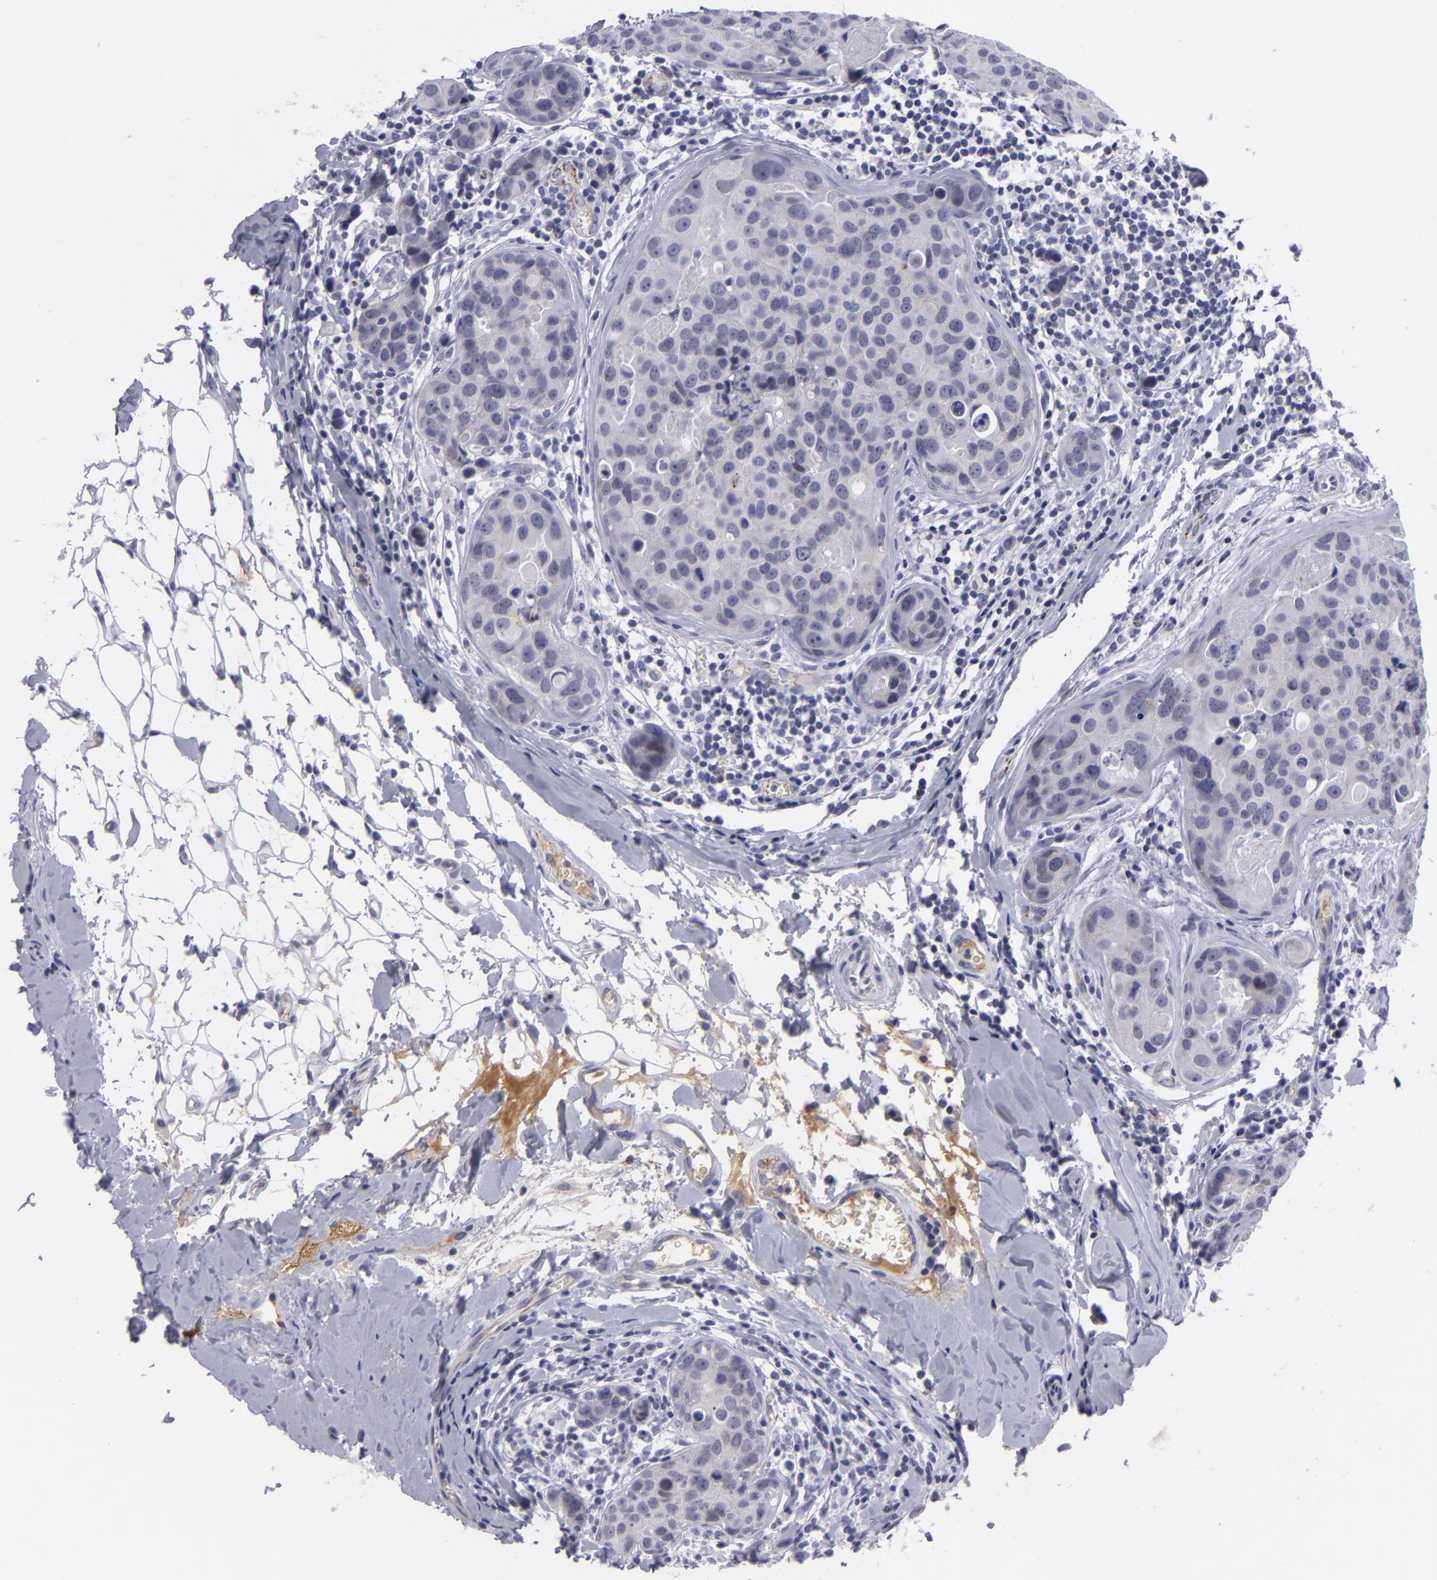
{"staining": {"intensity": "negative", "quantity": "none", "location": "none"}, "tissue": "breast cancer", "cell_type": "Tumor cells", "image_type": "cancer", "snomed": [{"axis": "morphology", "description": "Duct carcinoma"}, {"axis": "topography", "description": "Breast"}], "caption": "IHC micrograph of breast infiltrating ductal carcinoma stained for a protein (brown), which reveals no expression in tumor cells.", "gene": "CTNNB1", "patient": {"sex": "female", "age": 24}}